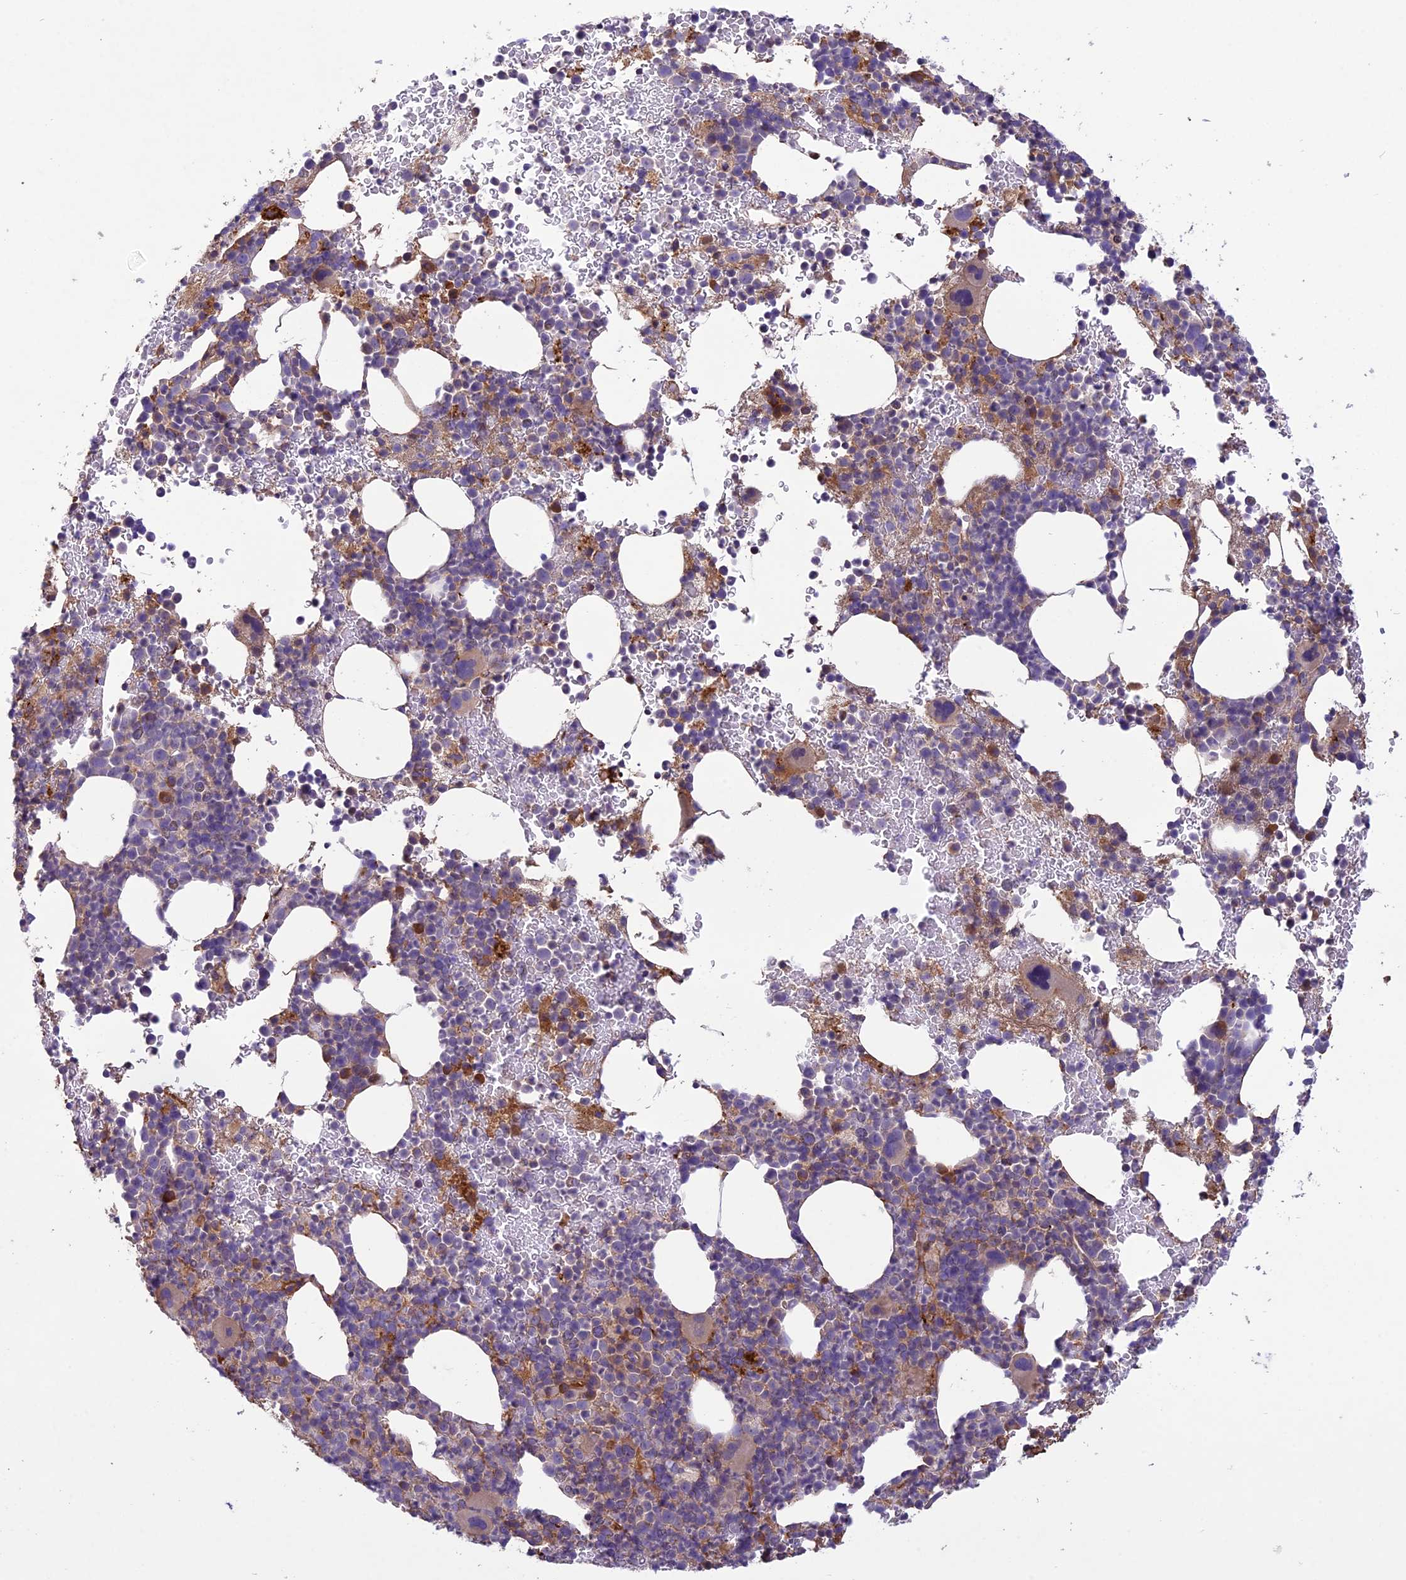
{"staining": {"intensity": "moderate", "quantity": "25%-75%", "location": "cytoplasmic/membranous"}, "tissue": "bone marrow", "cell_type": "Hematopoietic cells", "image_type": "normal", "snomed": [{"axis": "morphology", "description": "Normal tissue, NOS"}, {"axis": "topography", "description": "Bone marrow"}], "caption": "Benign bone marrow demonstrates moderate cytoplasmic/membranous expression in about 25%-75% of hematopoietic cells.", "gene": "ADO", "patient": {"sex": "female", "age": 82}}